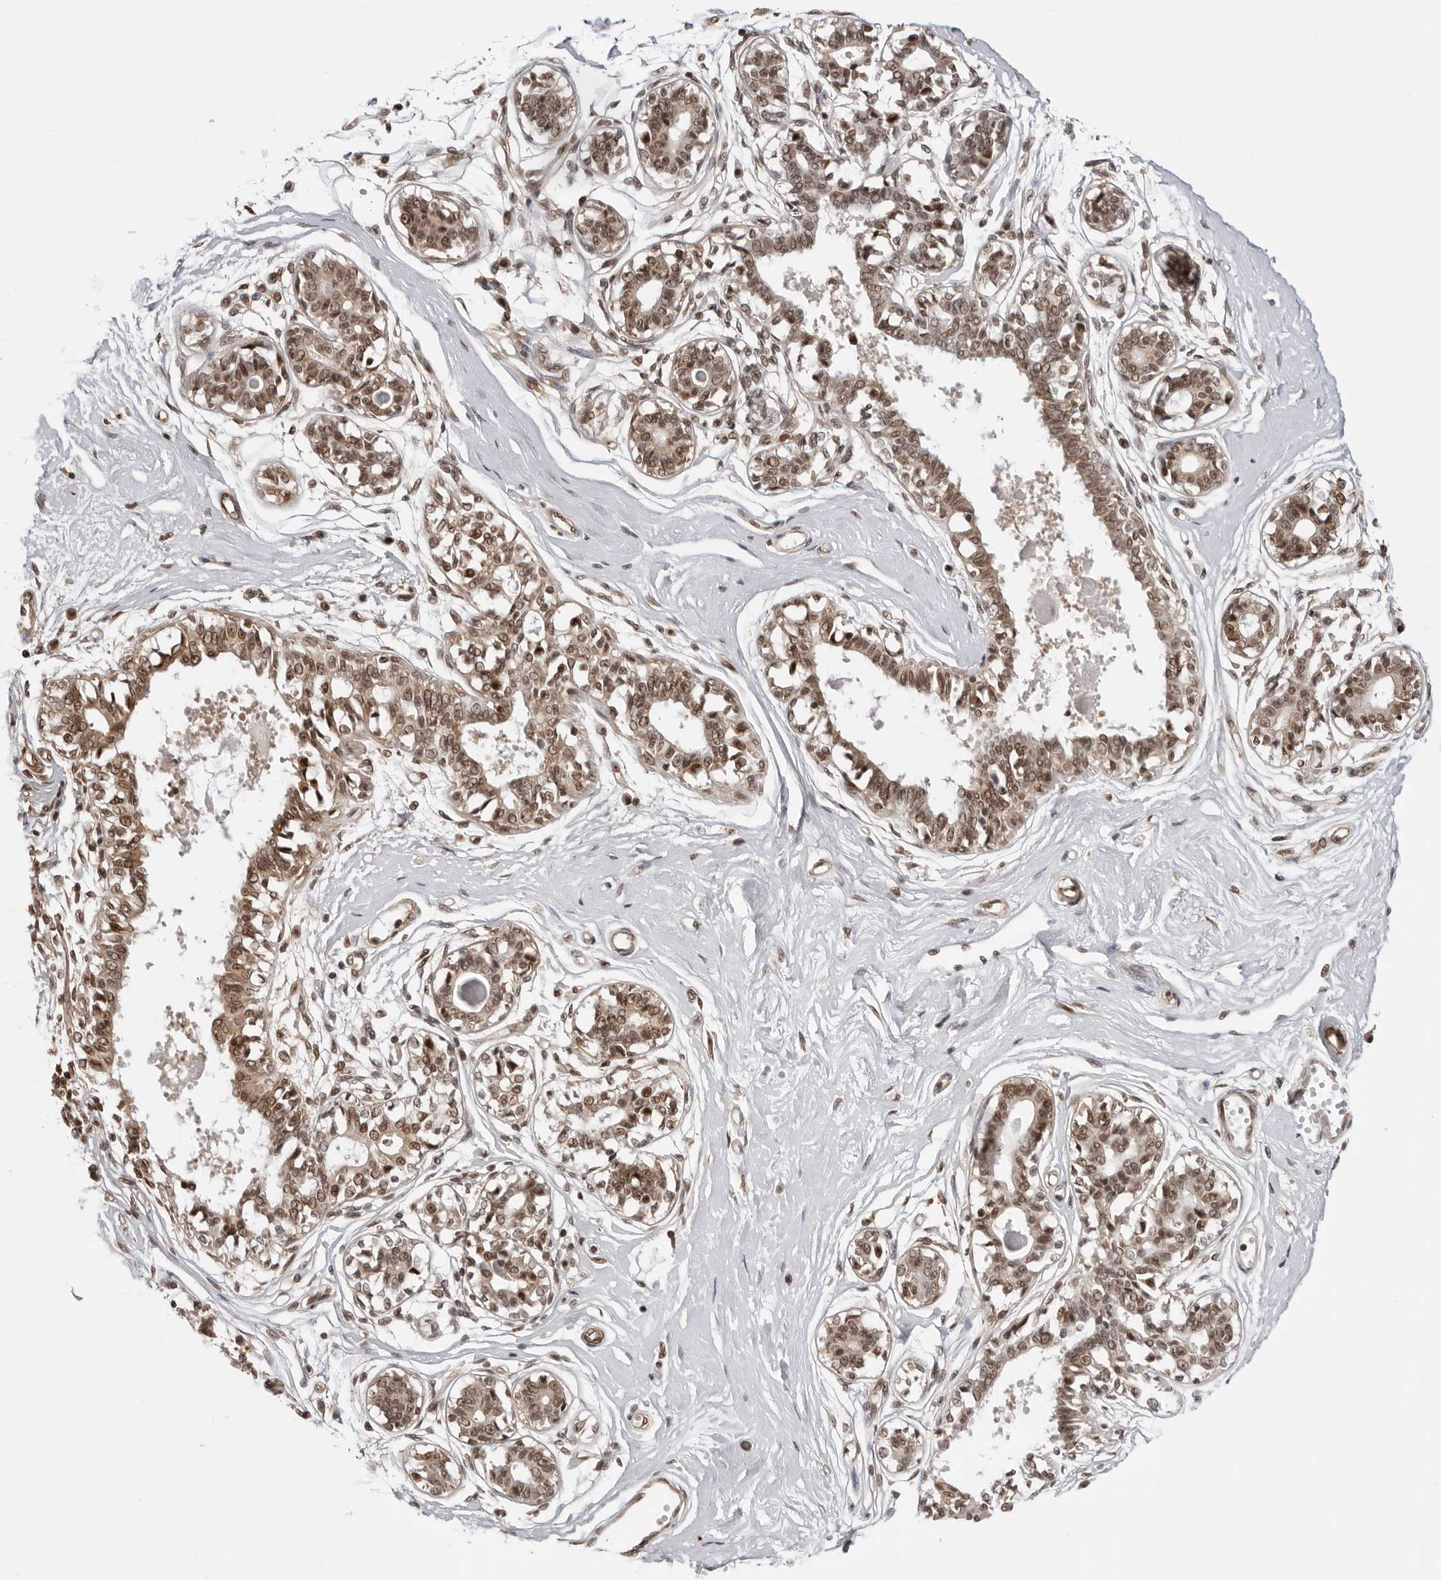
{"staining": {"intensity": "moderate", "quantity": ">75%", "location": "nuclear"}, "tissue": "breast", "cell_type": "Adipocytes", "image_type": "normal", "snomed": [{"axis": "morphology", "description": "Normal tissue, NOS"}, {"axis": "topography", "description": "Breast"}], "caption": "Adipocytes show moderate nuclear positivity in about >75% of cells in benign breast.", "gene": "SDE2", "patient": {"sex": "female", "age": 45}}